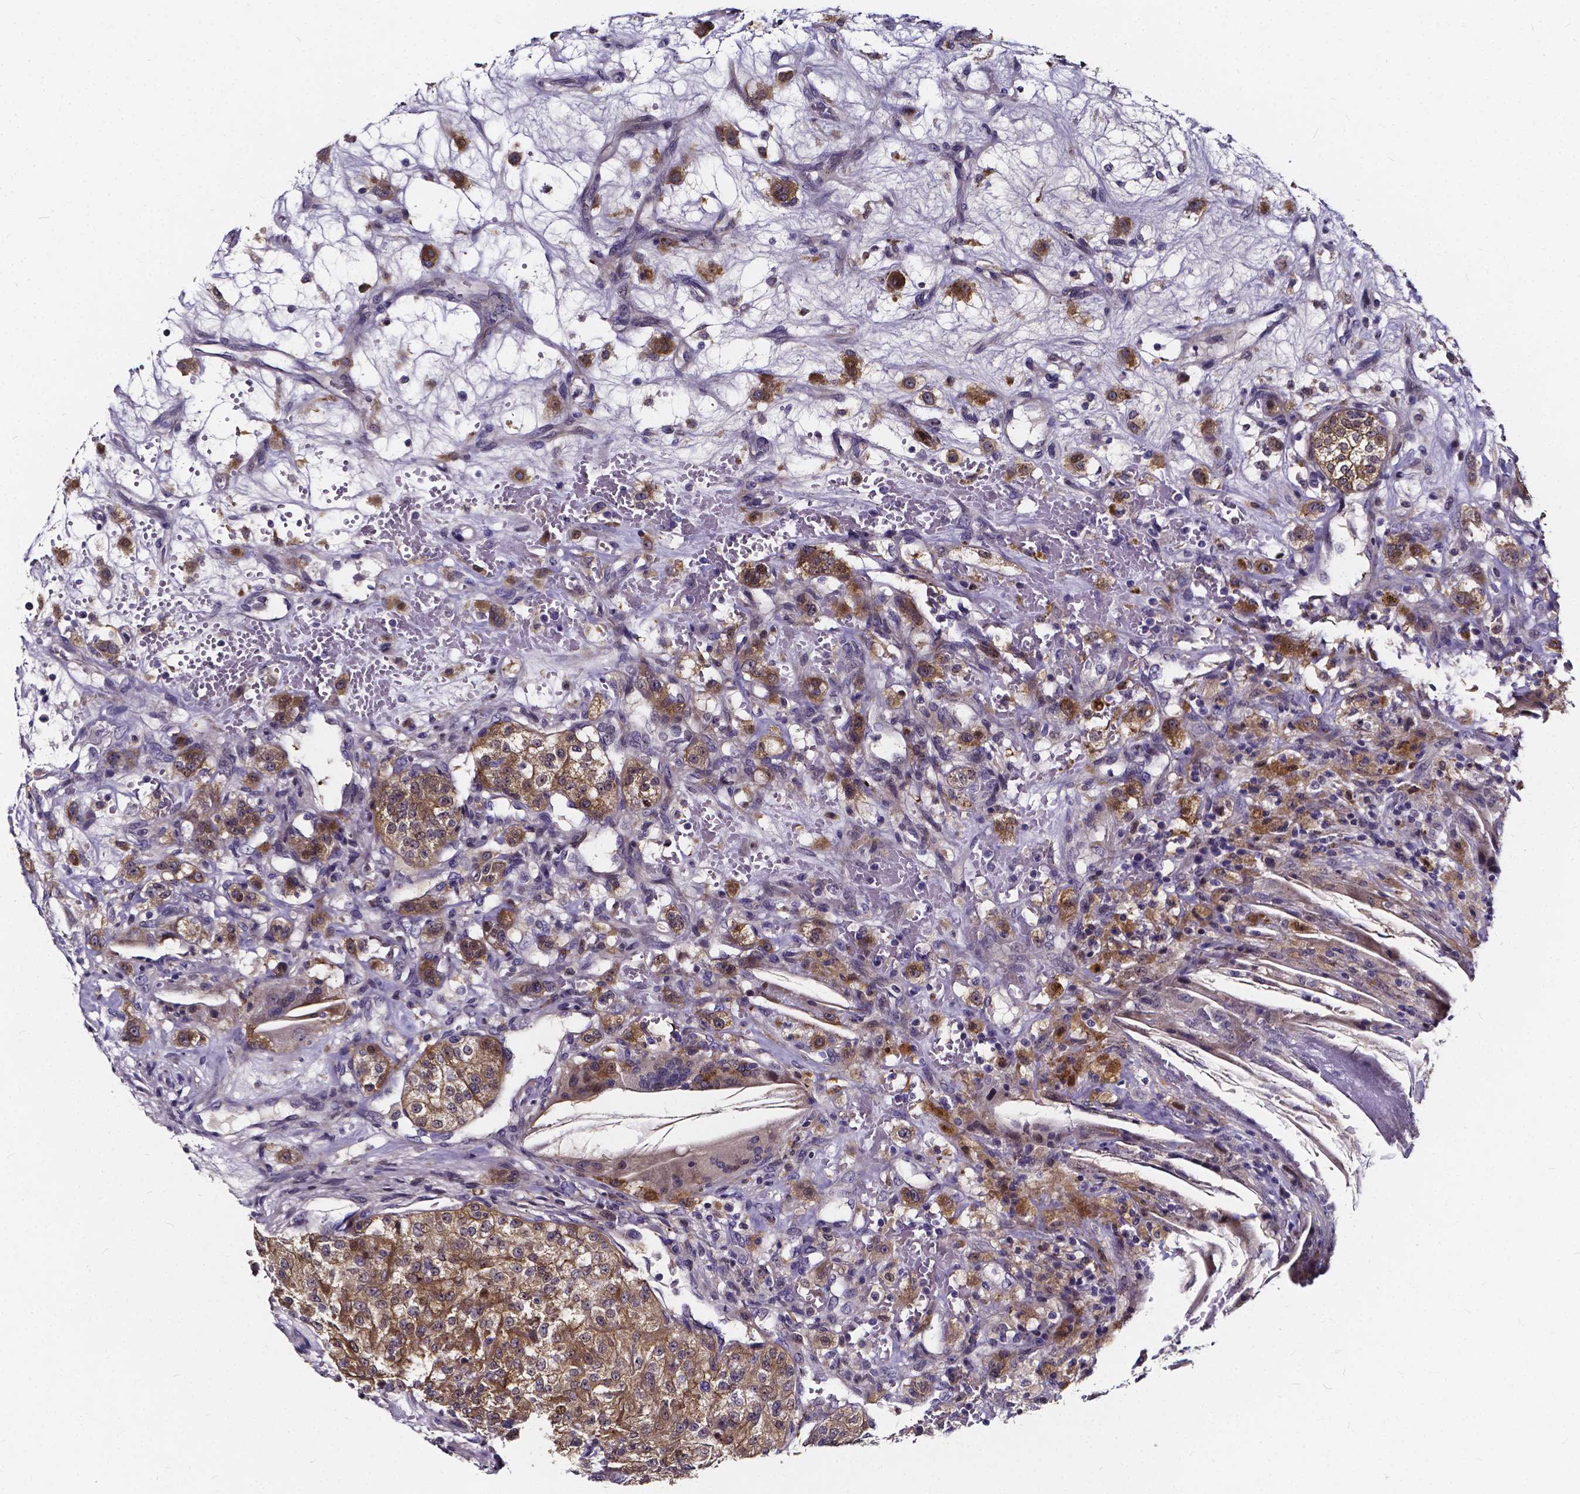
{"staining": {"intensity": "moderate", "quantity": ">75%", "location": "cytoplasmic/membranous"}, "tissue": "renal cancer", "cell_type": "Tumor cells", "image_type": "cancer", "snomed": [{"axis": "morphology", "description": "Adenocarcinoma, NOS"}, {"axis": "topography", "description": "Kidney"}], "caption": "This is a photomicrograph of immunohistochemistry staining of renal cancer, which shows moderate positivity in the cytoplasmic/membranous of tumor cells.", "gene": "SOWAHA", "patient": {"sex": "female", "age": 63}}